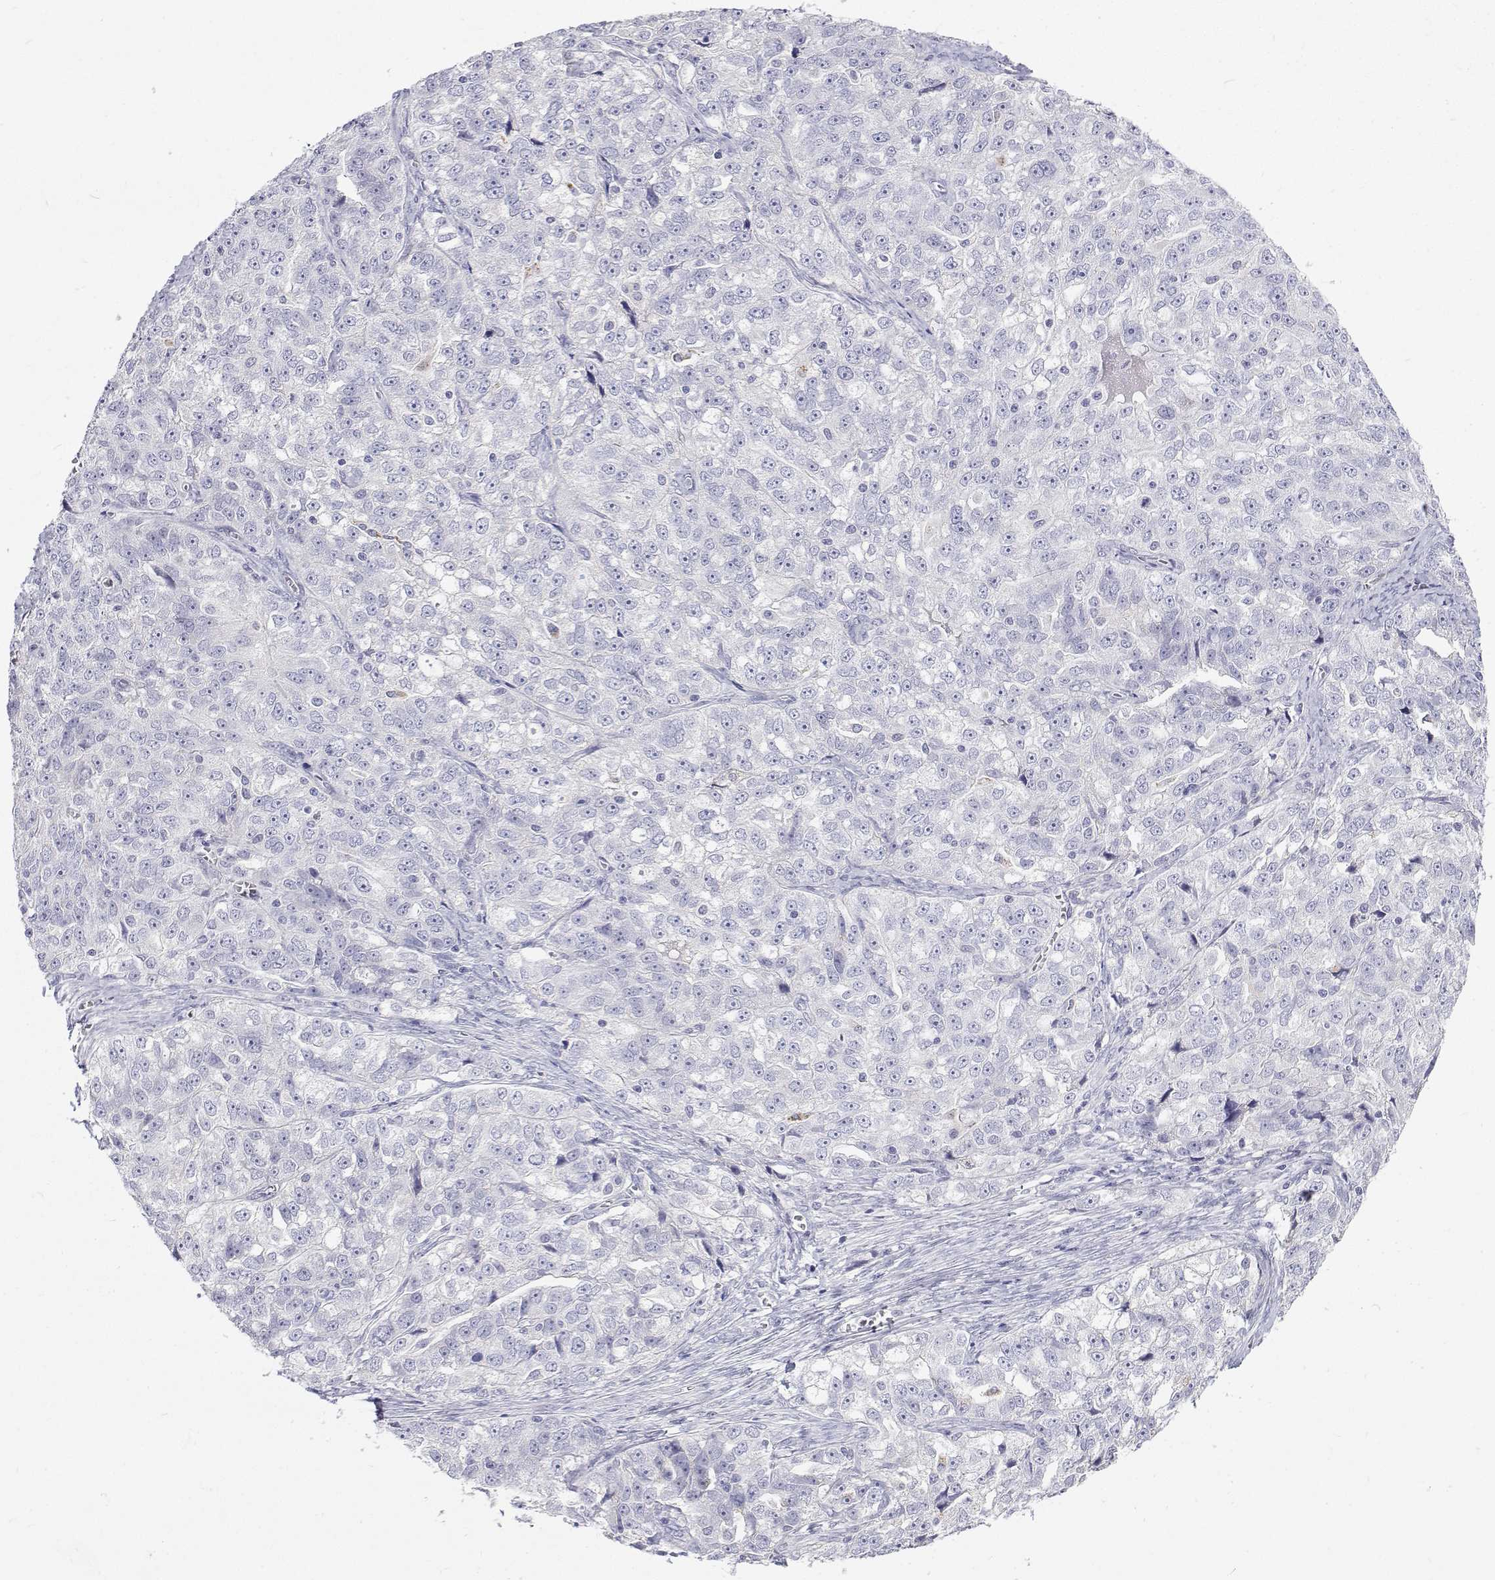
{"staining": {"intensity": "negative", "quantity": "none", "location": "none"}, "tissue": "ovarian cancer", "cell_type": "Tumor cells", "image_type": "cancer", "snomed": [{"axis": "morphology", "description": "Cystadenocarcinoma, serous, NOS"}, {"axis": "topography", "description": "Ovary"}], "caption": "This is a micrograph of immunohistochemistry staining of ovarian serous cystadenocarcinoma, which shows no expression in tumor cells. Nuclei are stained in blue.", "gene": "NCR2", "patient": {"sex": "female", "age": 51}}